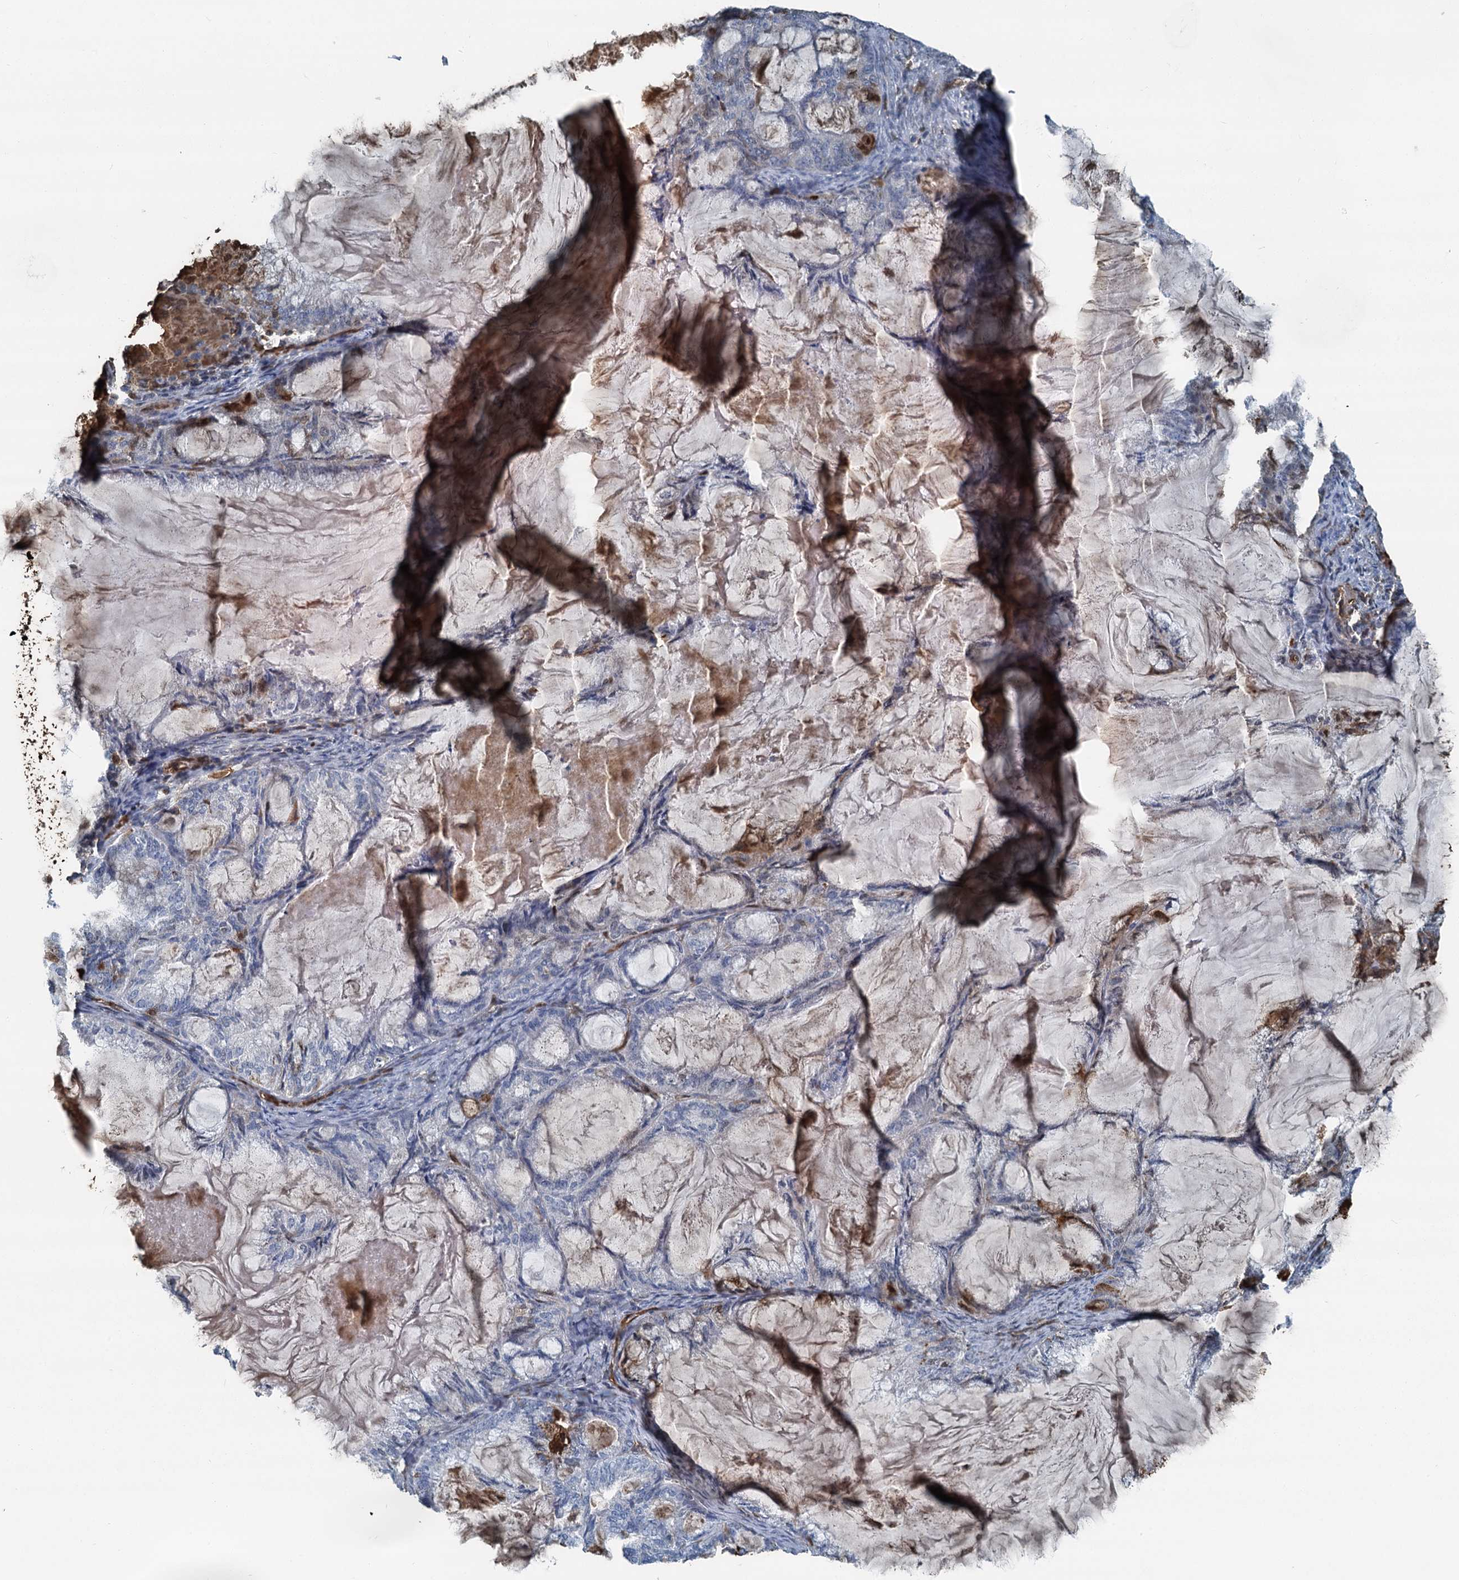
{"staining": {"intensity": "negative", "quantity": "none", "location": "none"}, "tissue": "endometrial cancer", "cell_type": "Tumor cells", "image_type": "cancer", "snomed": [{"axis": "morphology", "description": "Adenocarcinoma, NOS"}, {"axis": "topography", "description": "Endometrium"}], "caption": "Micrograph shows no protein expression in tumor cells of endometrial cancer tissue.", "gene": "S100A6", "patient": {"sex": "female", "age": 86}}